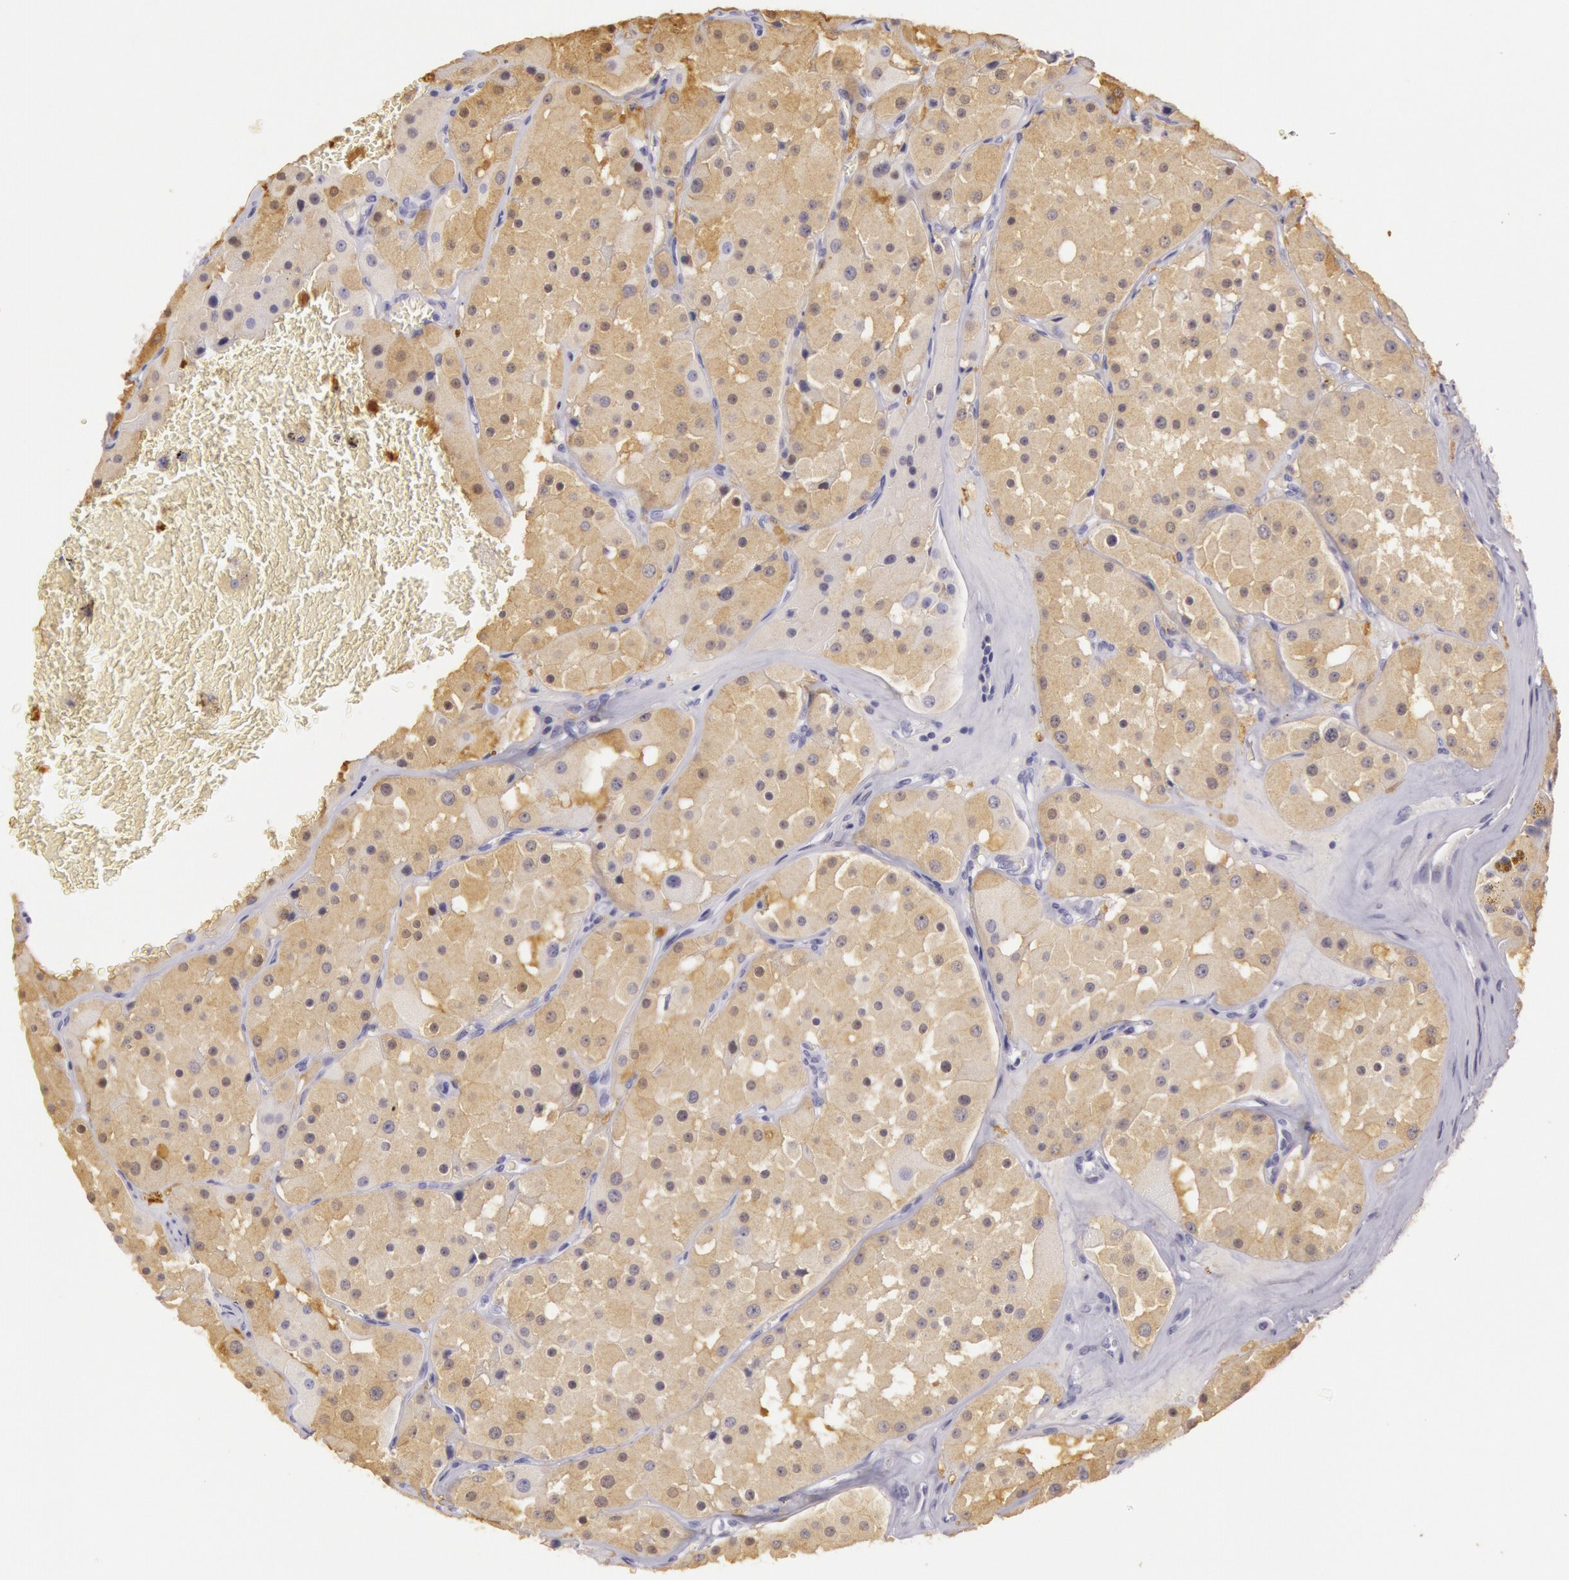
{"staining": {"intensity": "moderate", "quantity": ">75%", "location": "cytoplasmic/membranous"}, "tissue": "renal cancer", "cell_type": "Tumor cells", "image_type": "cancer", "snomed": [{"axis": "morphology", "description": "Adenocarcinoma, uncertain malignant potential"}, {"axis": "topography", "description": "Kidney"}], "caption": "There is medium levels of moderate cytoplasmic/membranous staining in tumor cells of renal cancer (adenocarcinoma,  uncertain malignant potential), as demonstrated by immunohistochemical staining (brown color).", "gene": "CKB", "patient": {"sex": "male", "age": 63}}